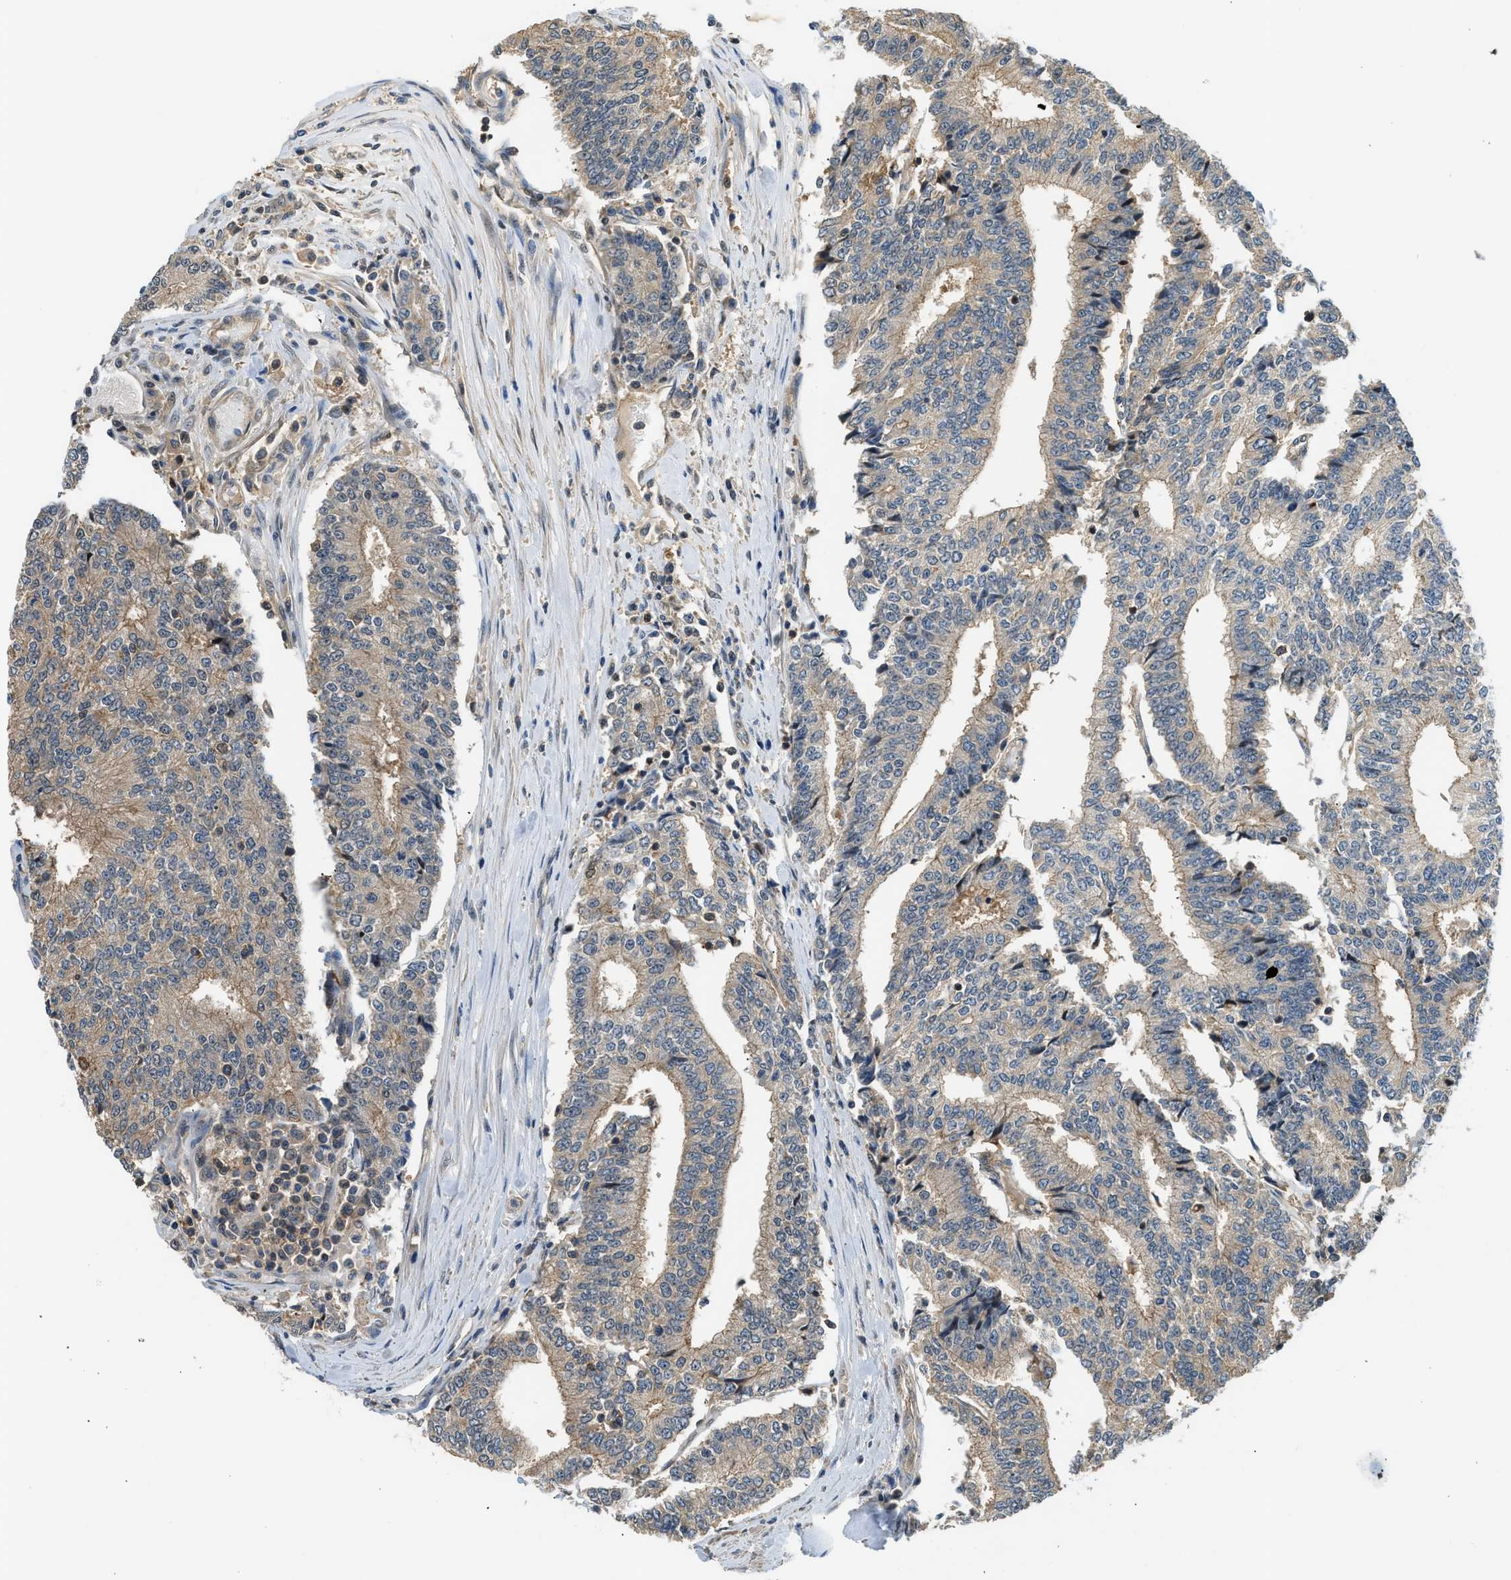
{"staining": {"intensity": "weak", "quantity": ">75%", "location": "cytoplasmic/membranous"}, "tissue": "prostate cancer", "cell_type": "Tumor cells", "image_type": "cancer", "snomed": [{"axis": "morphology", "description": "Adenocarcinoma, High grade"}, {"axis": "topography", "description": "Prostate"}], "caption": "Immunohistochemistry (DAB) staining of prostate cancer (high-grade adenocarcinoma) exhibits weak cytoplasmic/membranous protein staining in about >75% of tumor cells. Using DAB (brown) and hematoxylin (blue) stains, captured at high magnification using brightfield microscopy.", "gene": "CBLB", "patient": {"sex": "male", "age": 71}}